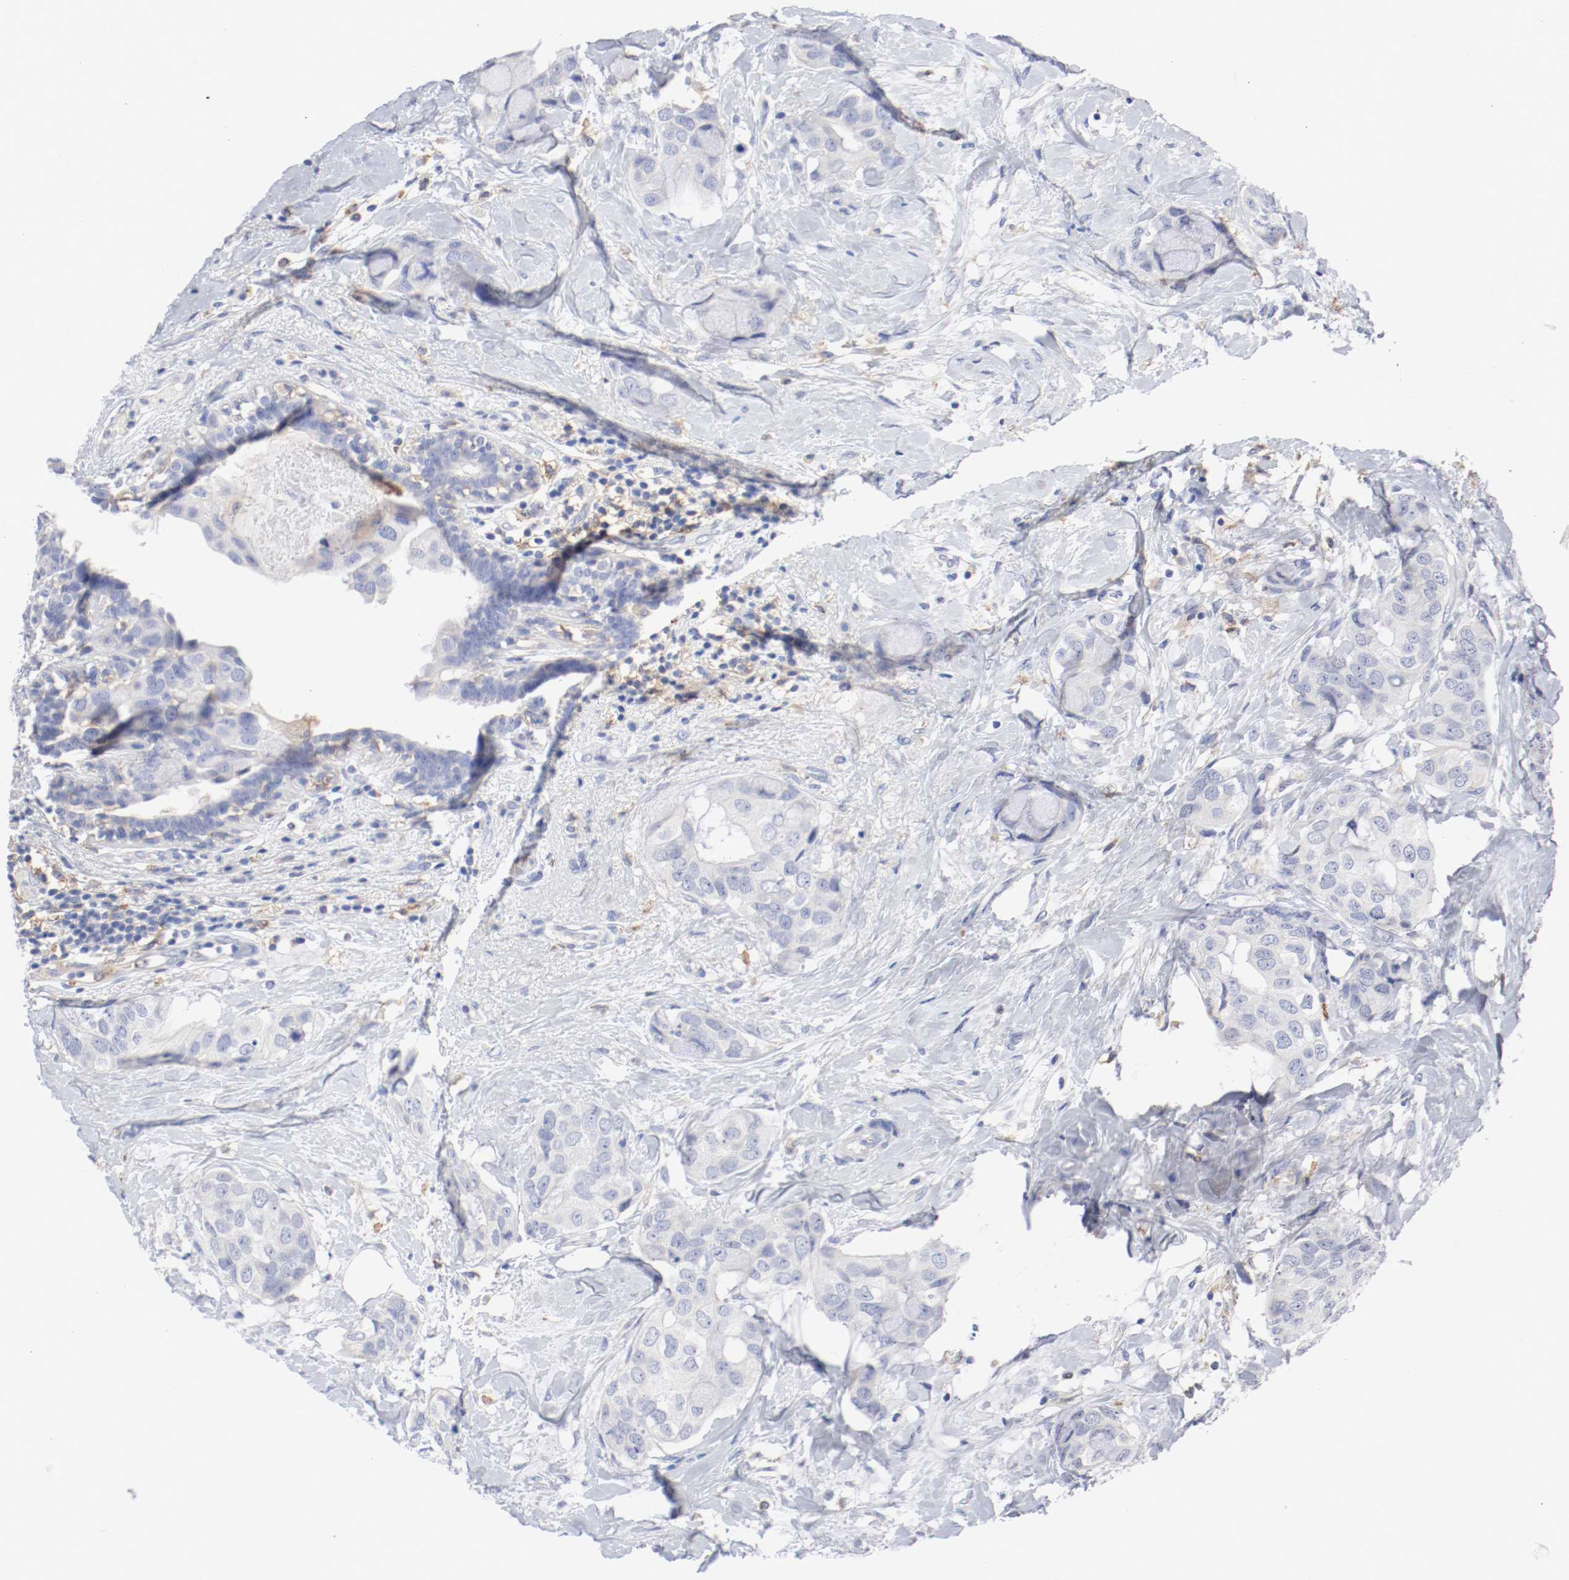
{"staining": {"intensity": "negative", "quantity": "none", "location": "none"}, "tissue": "breast cancer", "cell_type": "Tumor cells", "image_type": "cancer", "snomed": [{"axis": "morphology", "description": "Duct carcinoma"}, {"axis": "topography", "description": "Breast"}], "caption": "Tumor cells show no significant protein positivity in infiltrating ductal carcinoma (breast).", "gene": "FGFBP1", "patient": {"sex": "female", "age": 40}}